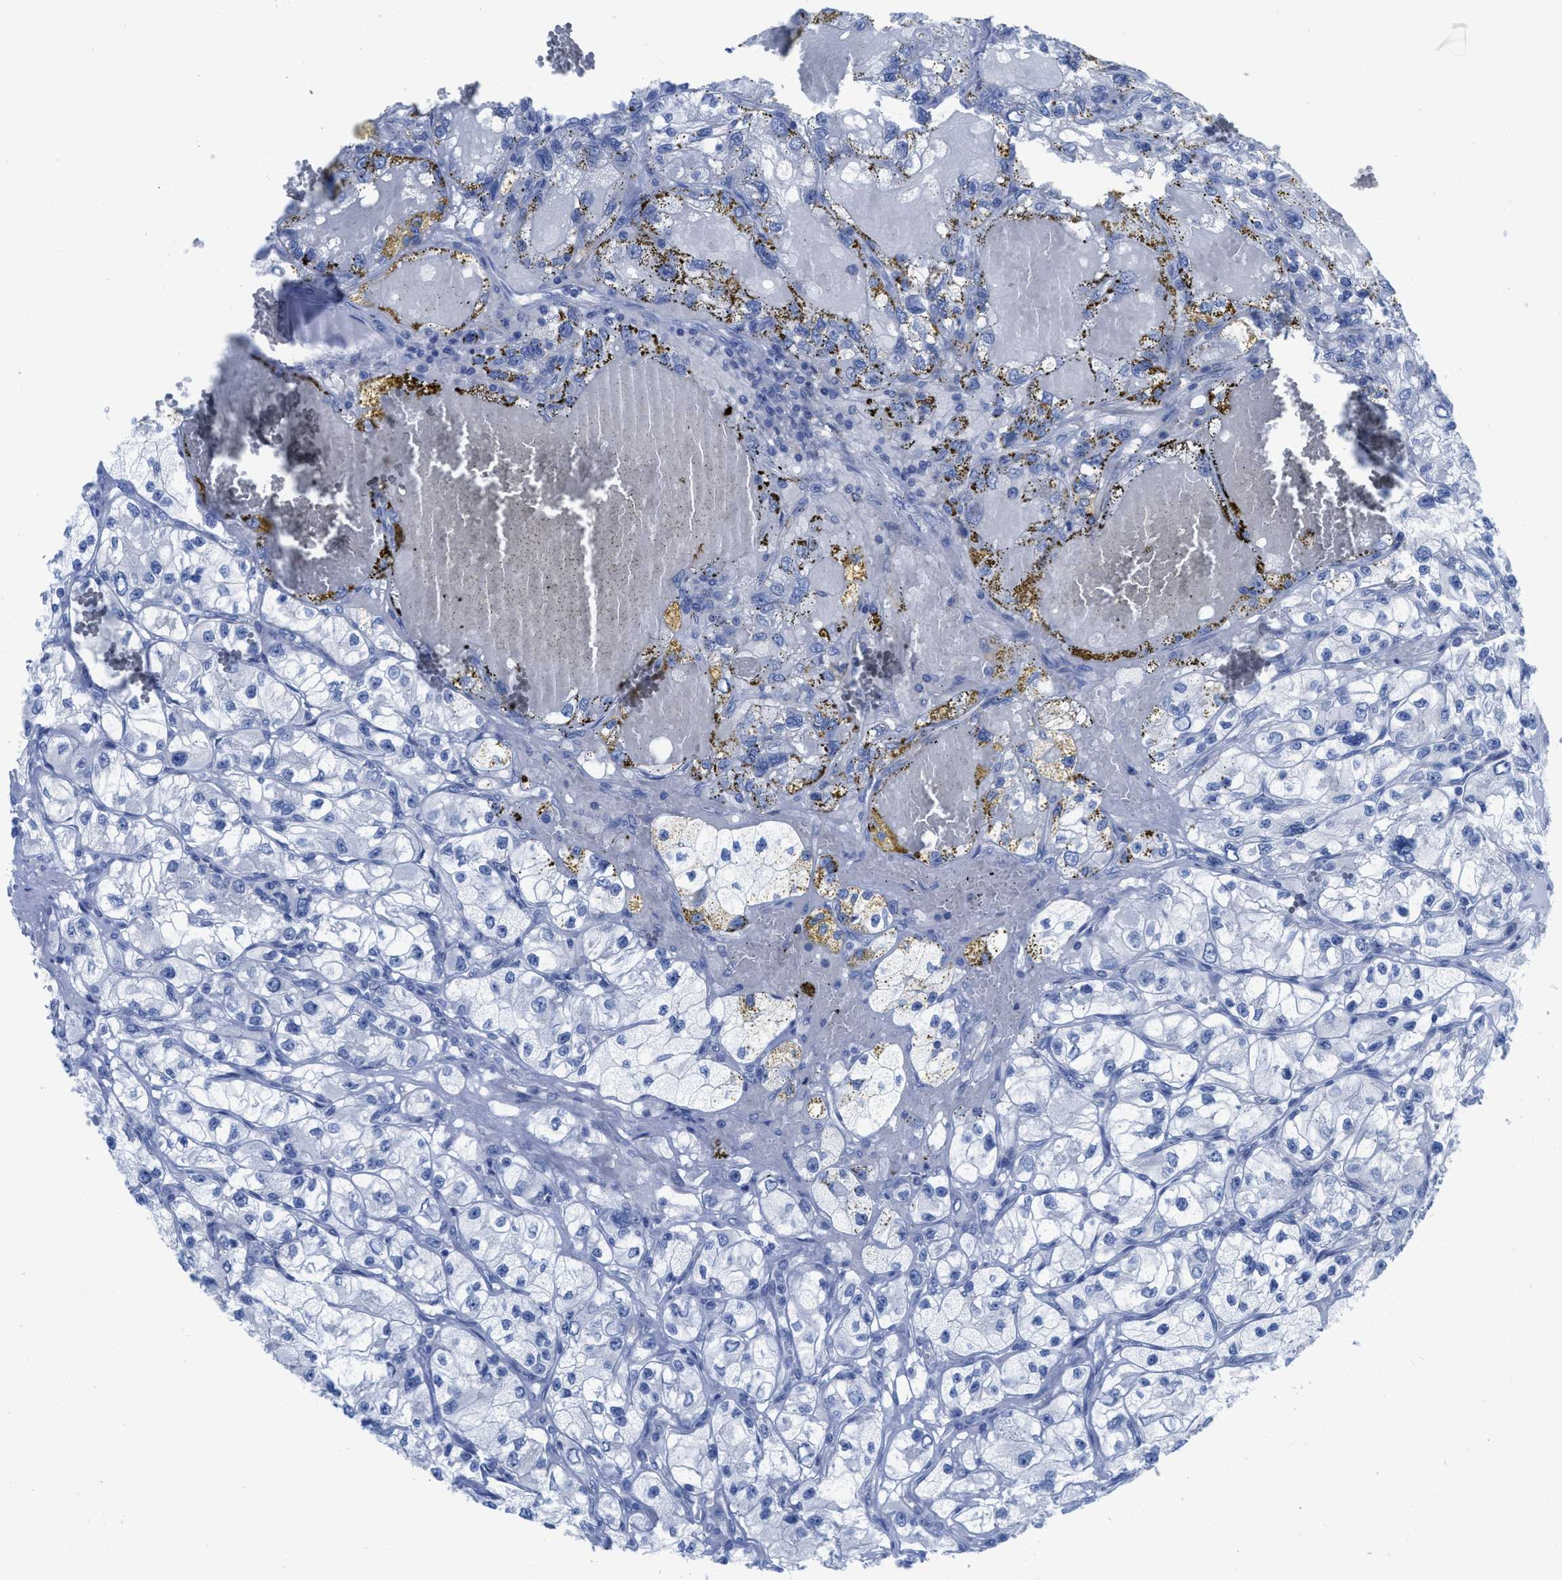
{"staining": {"intensity": "negative", "quantity": "none", "location": "none"}, "tissue": "renal cancer", "cell_type": "Tumor cells", "image_type": "cancer", "snomed": [{"axis": "morphology", "description": "Adenocarcinoma, NOS"}, {"axis": "topography", "description": "Kidney"}], "caption": "High magnification brightfield microscopy of renal cancer stained with DAB (brown) and counterstained with hematoxylin (blue): tumor cells show no significant expression. Nuclei are stained in blue.", "gene": "ACKR1", "patient": {"sex": "female", "age": 57}}